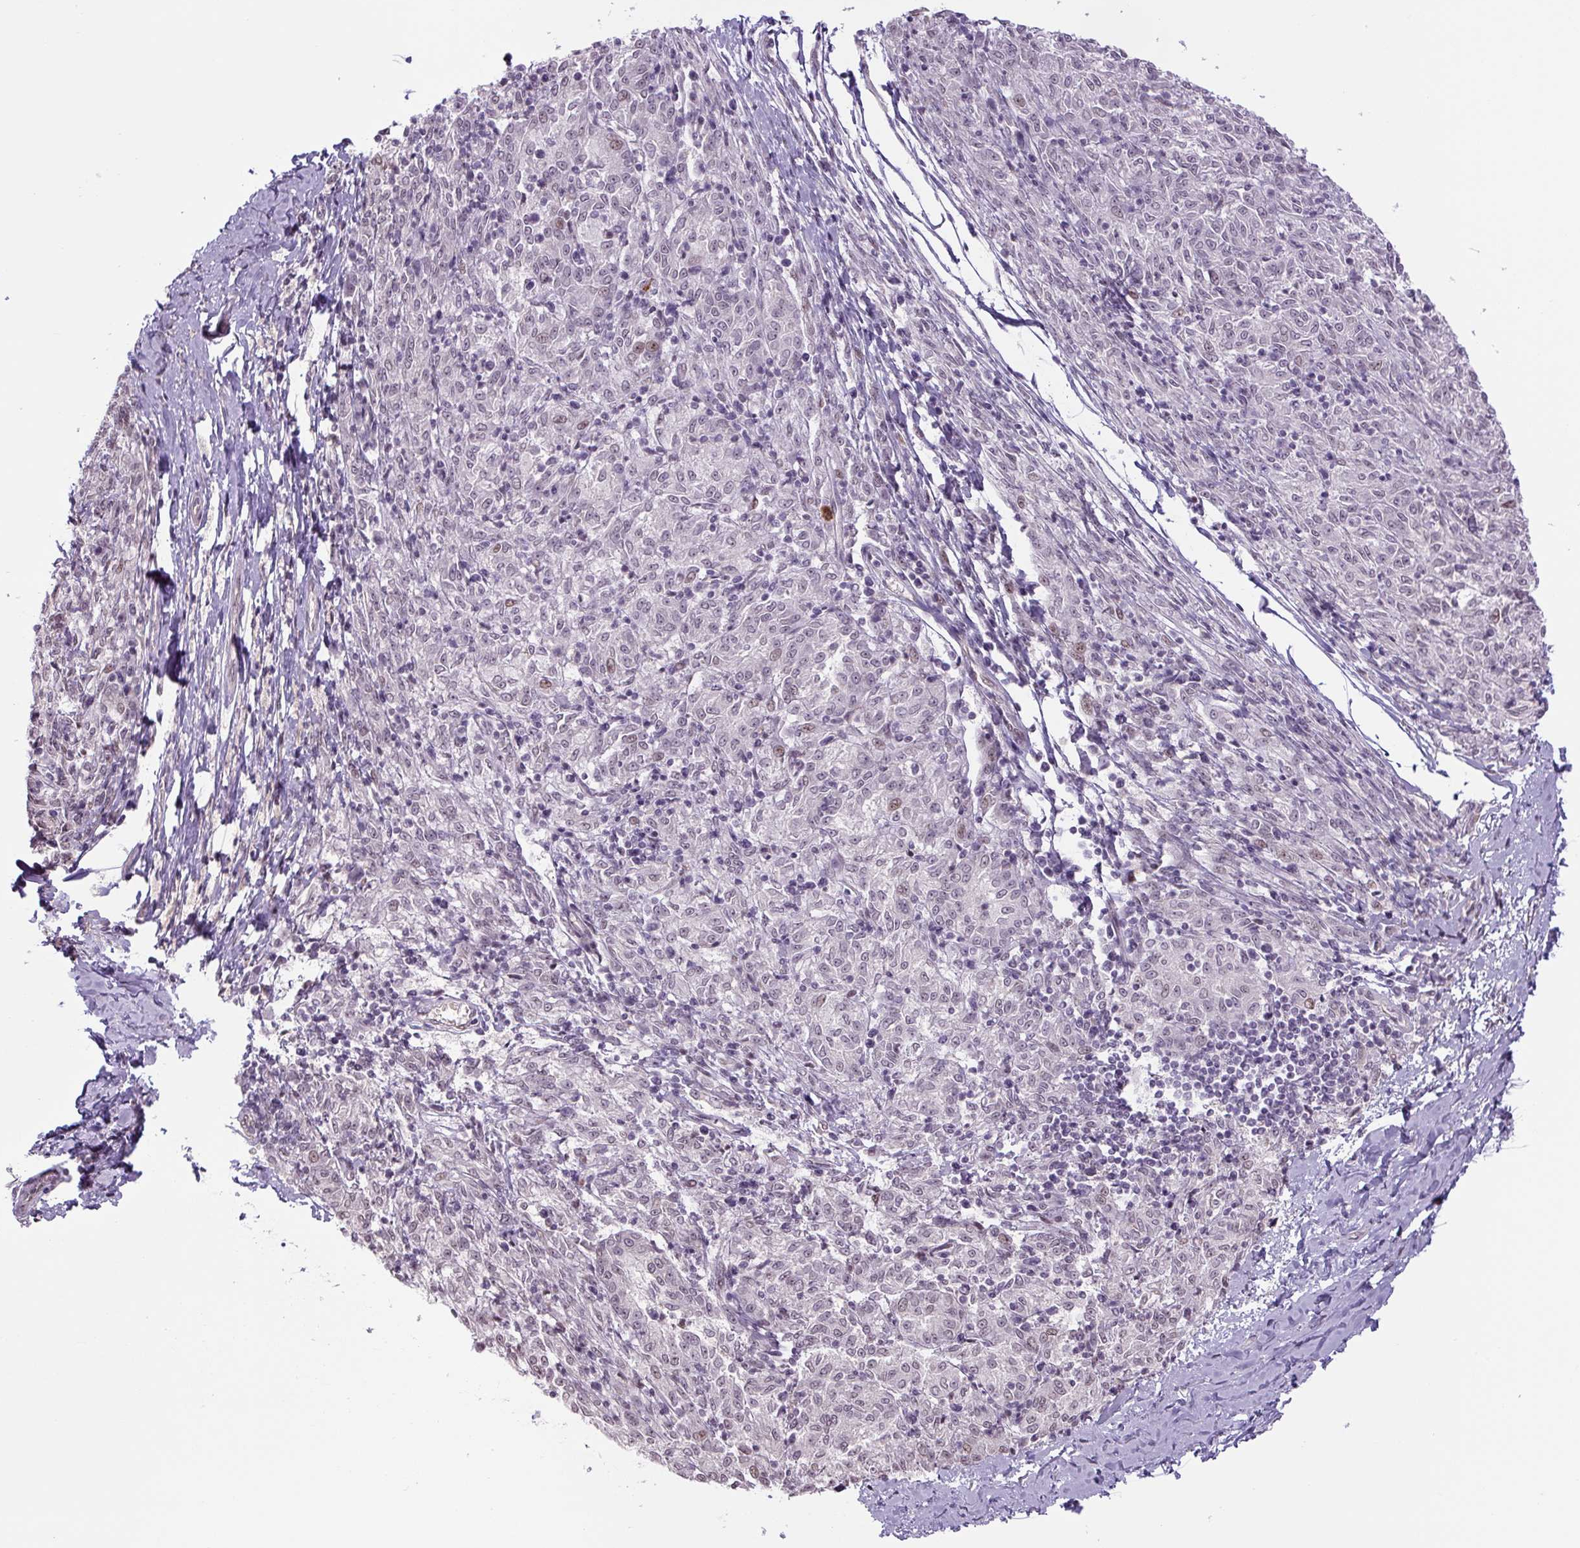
{"staining": {"intensity": "moderate", "quantity": "<25%", "location": "nuclear"}, "tissue": "melanoma", "cell_type": "Tumor cells", "image_type": "cancer", "snomed": [{"axis": "morphology", "description": "Malignant melanoma, NOS"}, {"axis": "topography", "description": "Skin"}], "caption": "This photomicrograph displays melanoma stained with IHC to label a protein in brown. The nuclear of tumor cells show moderate positivity for the protein. Nuclei are counter-stained blue.", "gene": "TCFL5", "patient": {"sex": "female", "age": 72}}